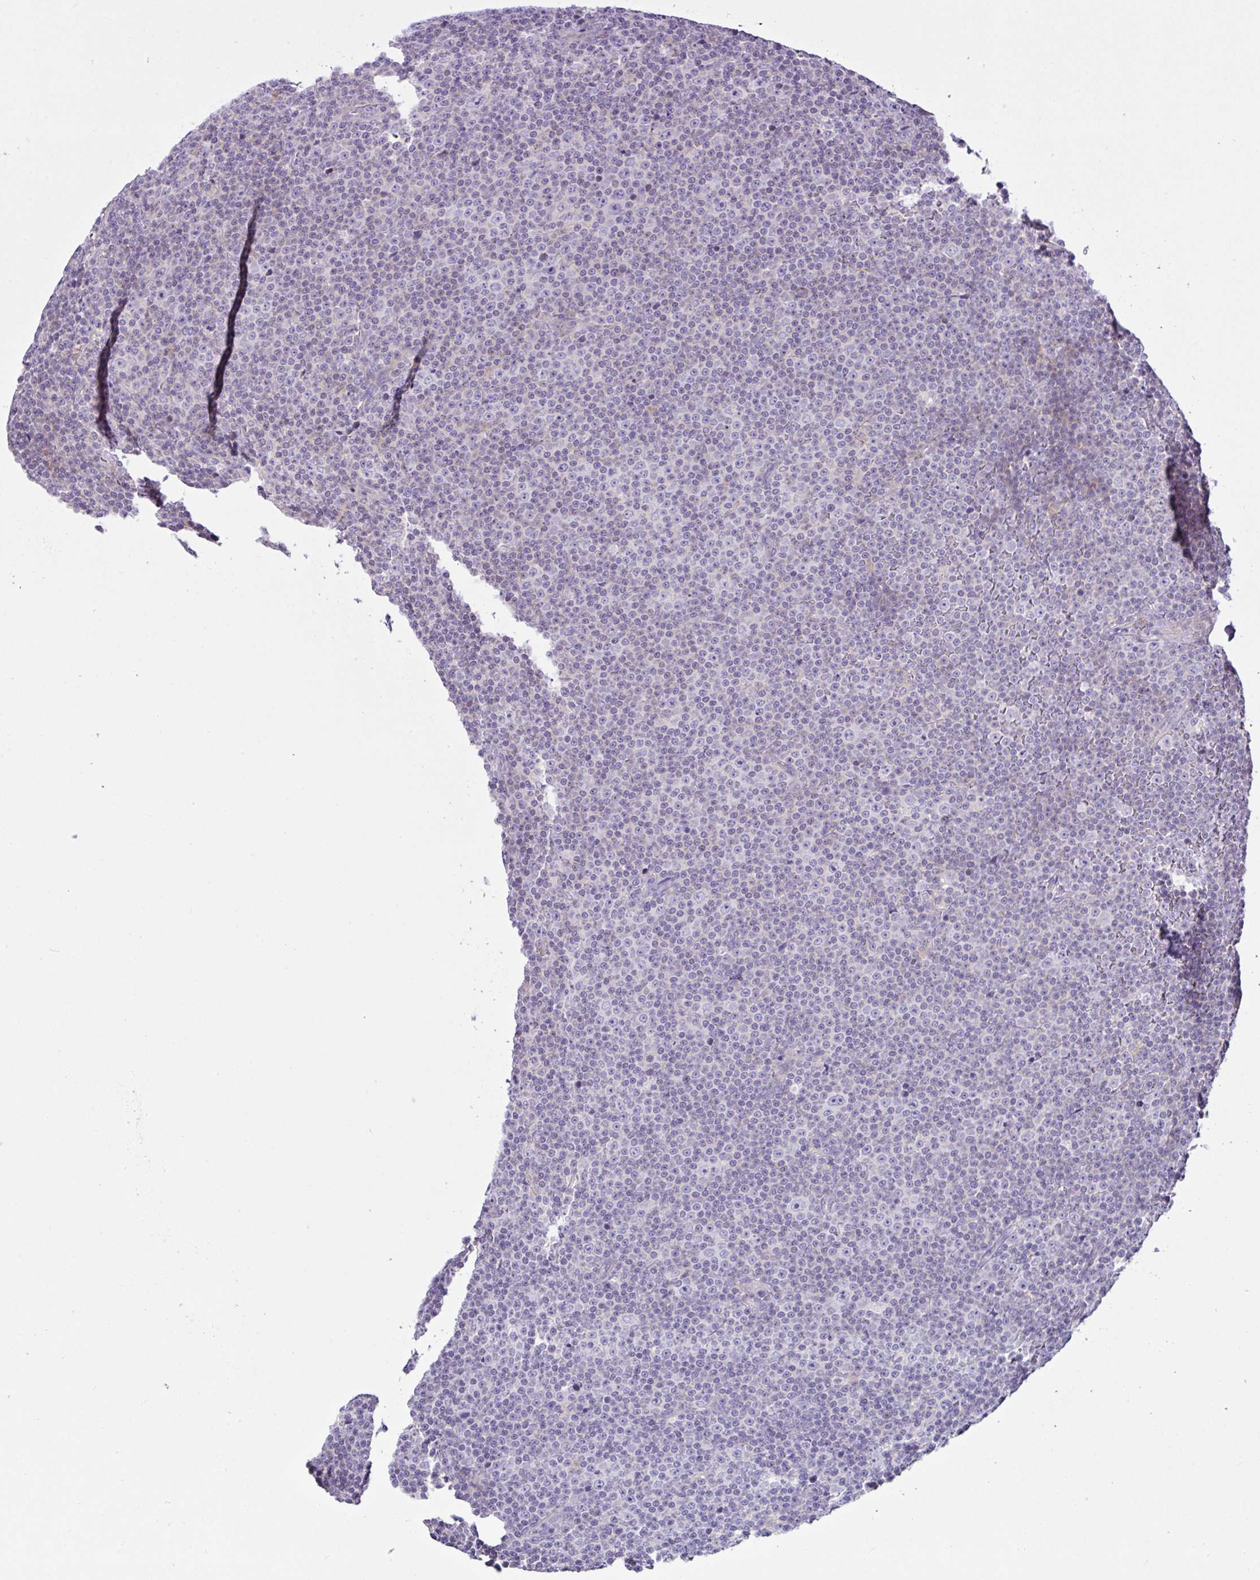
{"staining": {"intensity": "negative", "quantity": "none", "location": "none"}, "tissue": "lymphoma", "cell_type": "Tumor cells", "image_type": "cancer", "snomed": [{"axis": "morphology", "description": "Malignant lymphoma, non-Hodgkin's type, Low grade"}, {"axis": "topography", "description": "Lymph node"}], "caption": "The IHC photomicrograph has no significant positivity in tumor cells of malignant lymphoma, non-Hodgkin's type (low-grade) tissue.", "gene": "D2HGDH", "patient": {"sex": "female", "age": 67}}